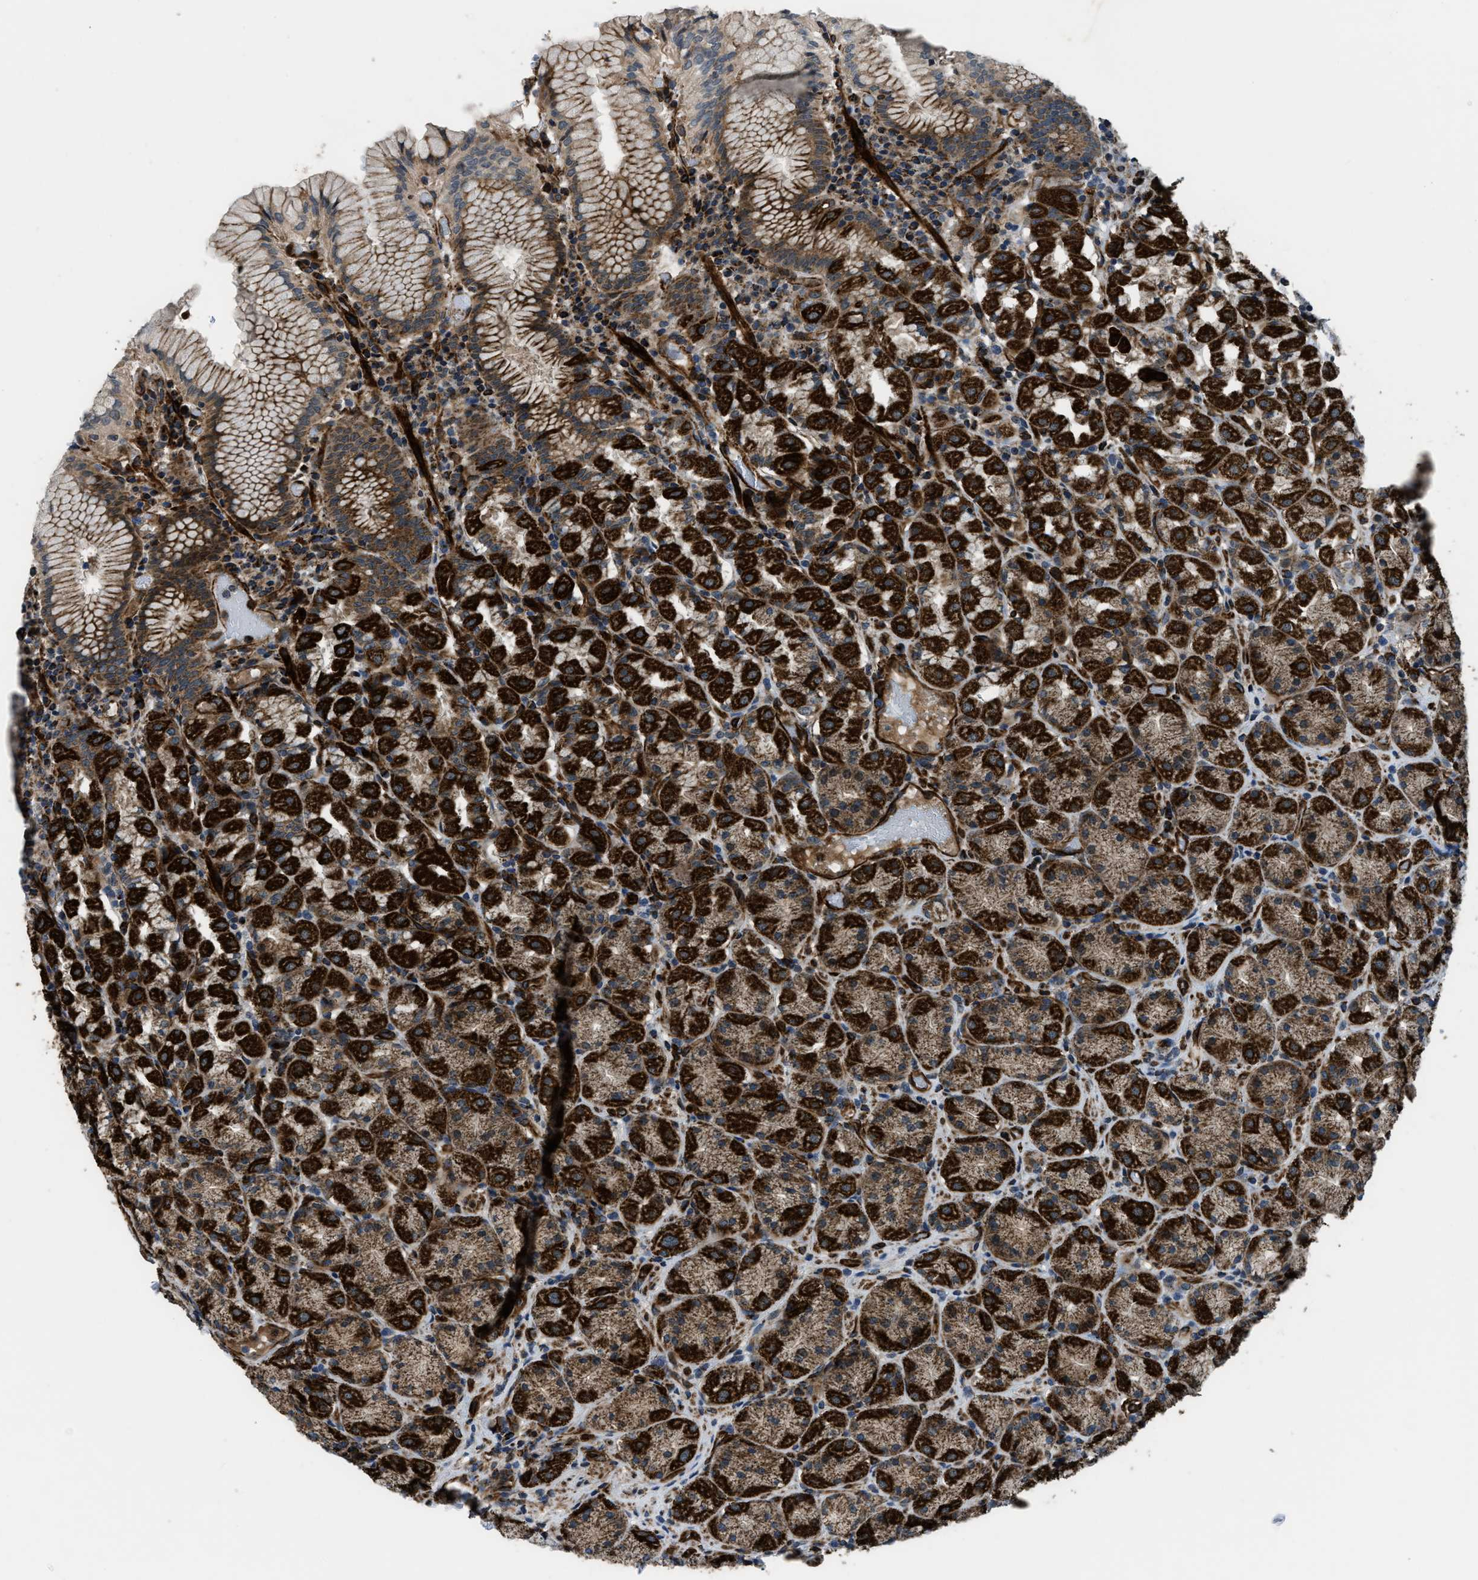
{"staining": {"intensity": "strong", "quantity": ">75%", "location": "cytoplasmic/membranous"}, "tissue": "stomach", "cell_type": "Glandular cells", "image_type": "normal", "snomed": [{"axis": "morphology", "description": "Normal tissue, NOS"}, {"axis": "topography", "description": "Stomach"}, {"axis": "topography", "description": "Stomach, lower"}], "caption": "Immunohistochemistry photomicrograph of benign stomach stained for a protein (brown), which exhibits high levels of strong cytoplasmic/membranous expression in about >75% of glandular cells.", "gene": "GSDME", "patient": {"sex": "female", "age": 56}}